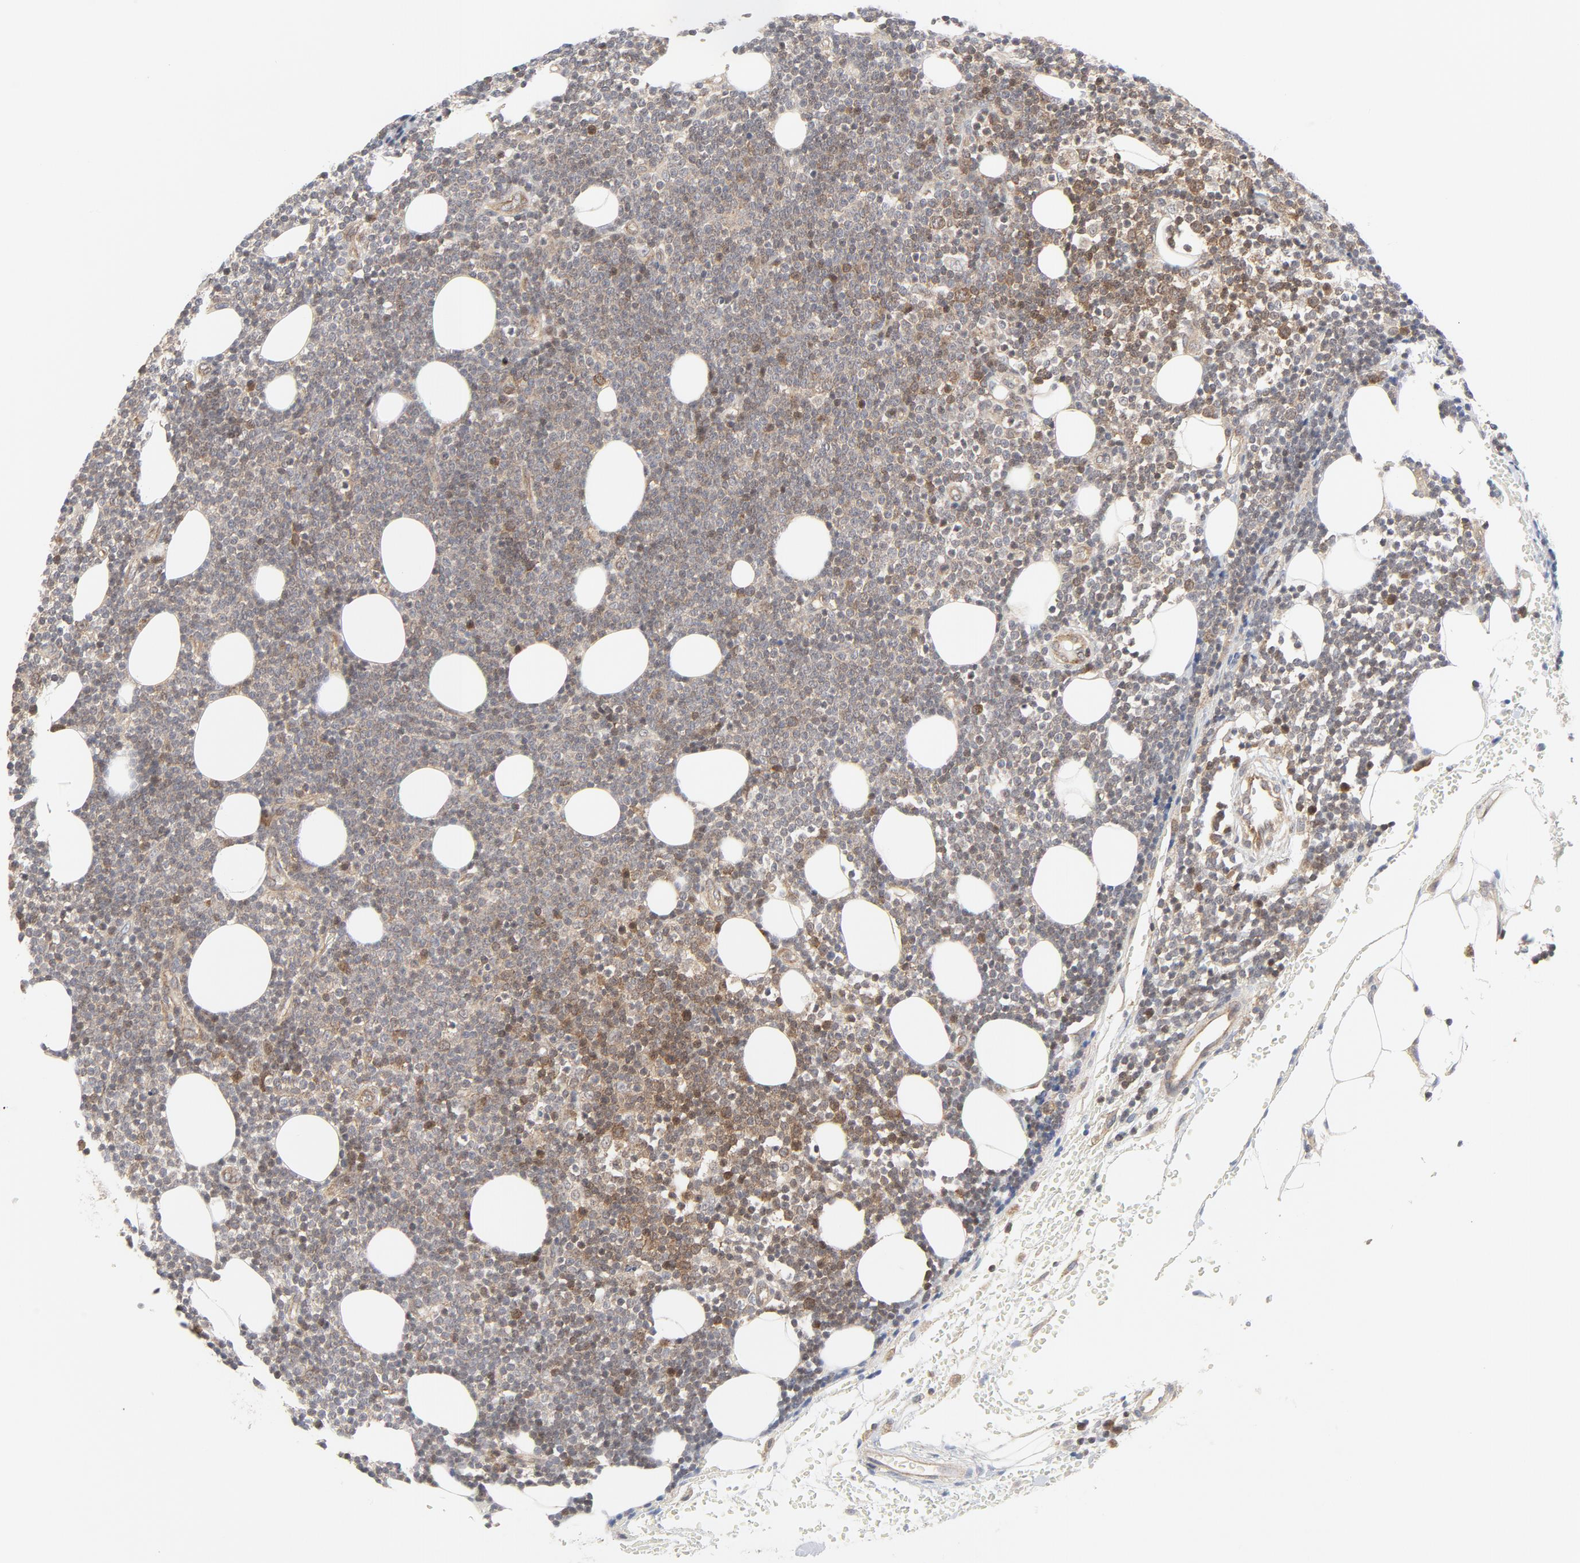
{"staining": {"intensity": "weak", "quantity": "25%-75%", "location": "cytoplasmic/membranous,nuclear"}, "tissue": "lymphoma", "cell_type": "Tumor cells", "image_type": "cancer", "snomed": [{"axis": "morphology", "description": "Malignant lymphoma, non-Hodgkin's type, Low grade"}, {"axis": "topography", "description": "Soft tissue"}], "caption": "Immunohistochemistry (DAB (3,3'-diaminobenzidine)) staining of malignant lymphoma, non-Hodgkin's type (low-grade) demonstrates weak cytoplasmic/membranous and nuclear protein positivity in about 25%-75% of tumor cells.", "gene": "MAP2K7", "patient": {"sex": "male", "age": 92}}